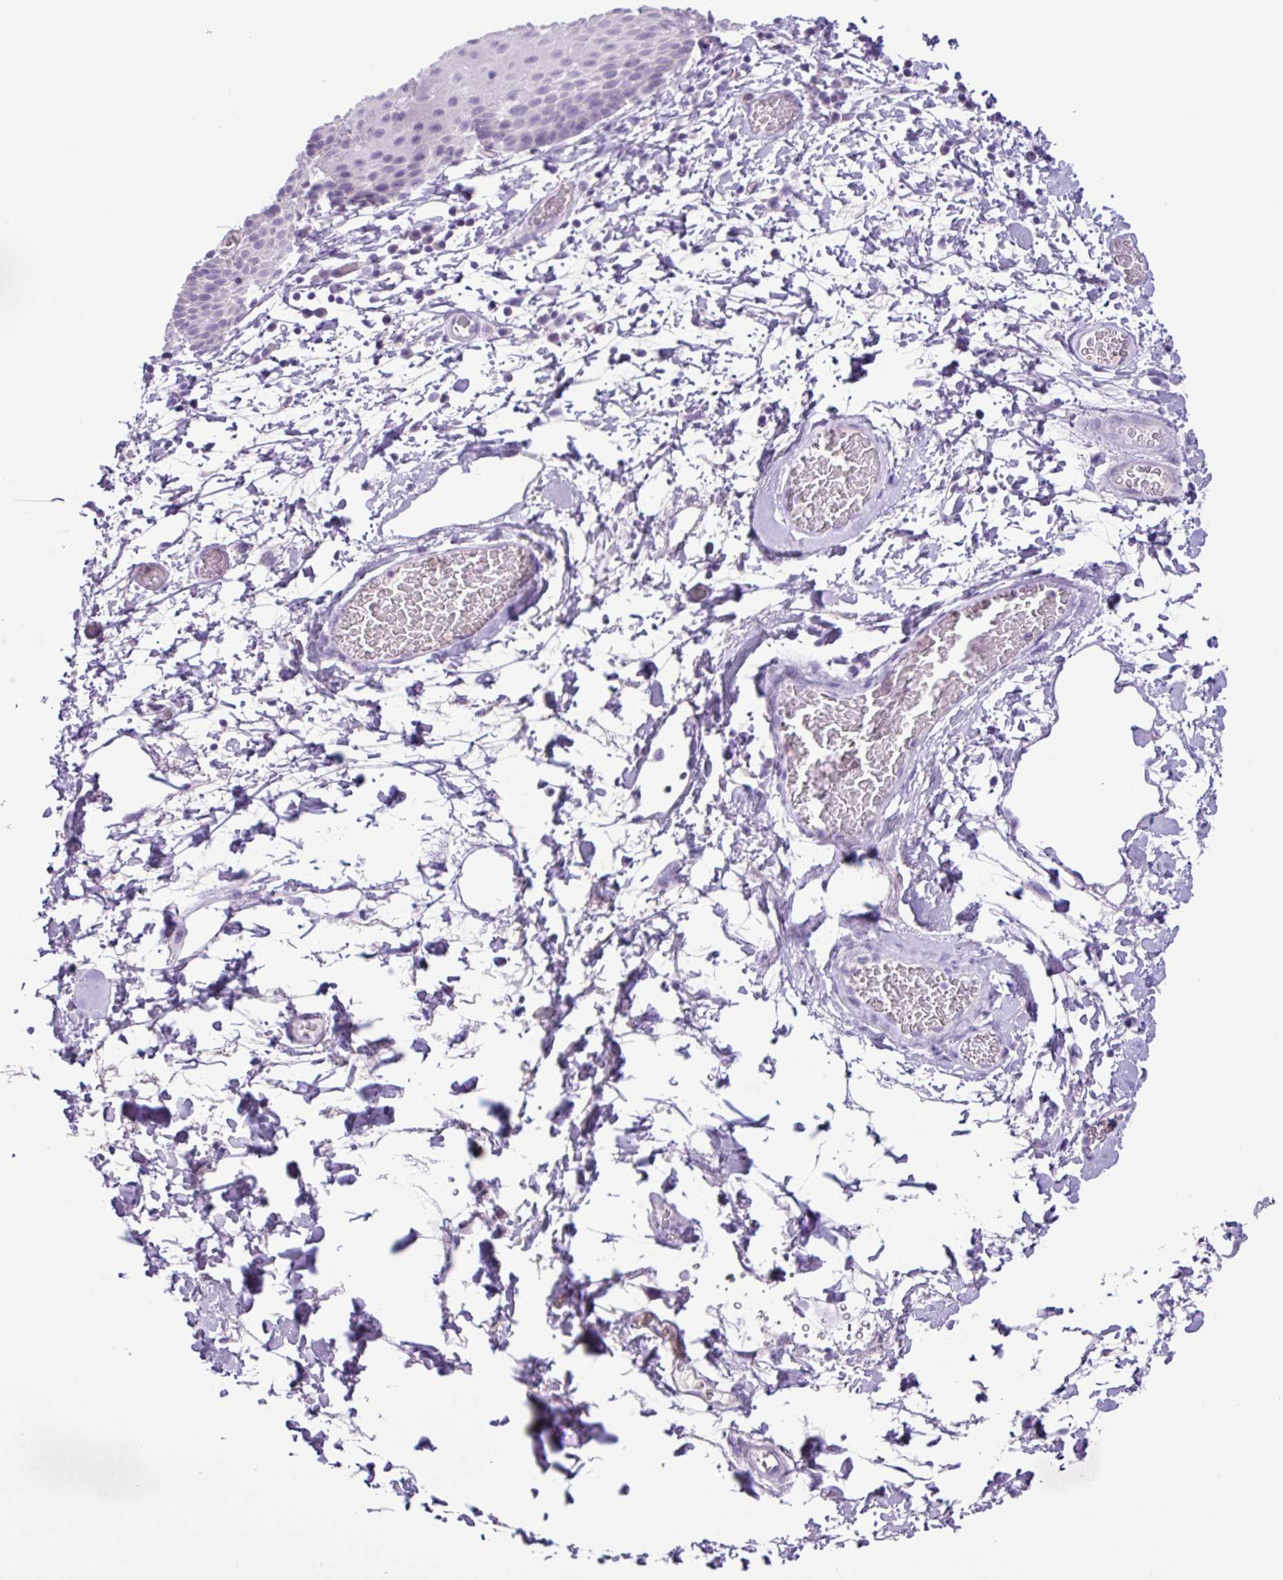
{"staining": {"intensity": "negative", "quantity": "none", "location": "none"}, "tissue": "skin", "cell_type": "Epidermal cells", "image_type": "normal", "snomed": [{"axis": "morphology", "description": "Normal tissue, NOS"}, {"axis": "morphology", "description": "Hemorrhoids"}, {"axis": "morphology", "description": "Inflammation, NOS"}, {"axis": "topography", "description": "Anal"}], "caption": "Histopathology image shows no significant protein expression in epidermal cells of normal skin. (Stains: DAB (3,3'-diaminobenzidine) immunohistochemistry with hematoxylin counter stain, Microscopy: brightfield microscopy at high magnification).", "gene": "CYSTM1", "patient": {"sex": "male", "age": 60}}